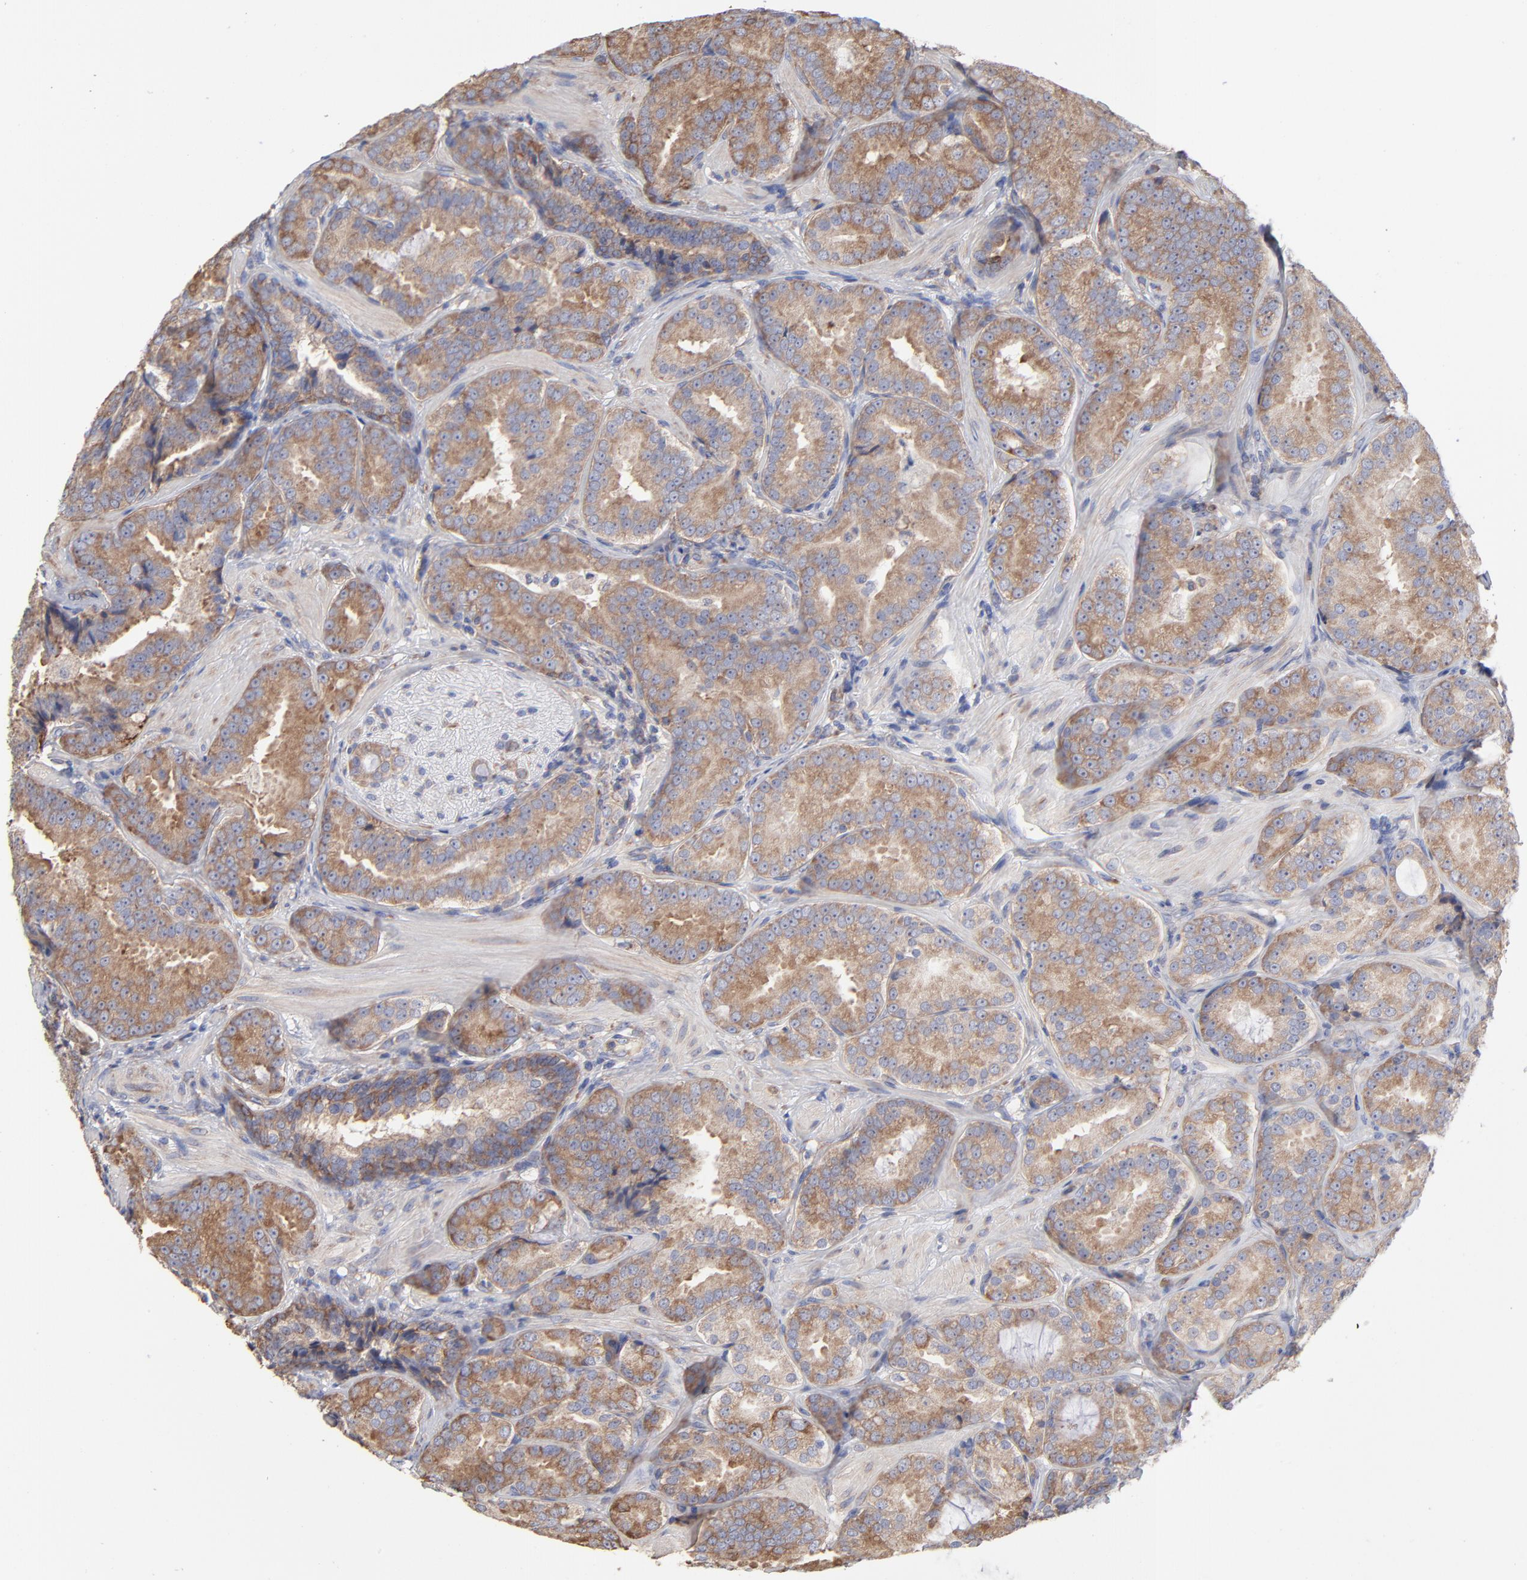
{"staining": {"intensity": "moderate", "quantity": ">75%", "location": "cytoplasmic/membranous"}, "tissue": "prostate cancer", "cell_type": "Tumor cells", "image_type": "cancer", "snomed": [{"axis": "morphology", "description": "Adenocarcinoma, Low grade"}, {"axis": "topography", "description": "Prostate"}], "caption": "Low-grade adenocarcinoma (prostate) stained with a brown dye exhibits moderate cytoplasmic/membranous positive staining in about >75% of tumor cells.", "gene": "RPL3", "patient": {"sex": "male", "age": 59}}